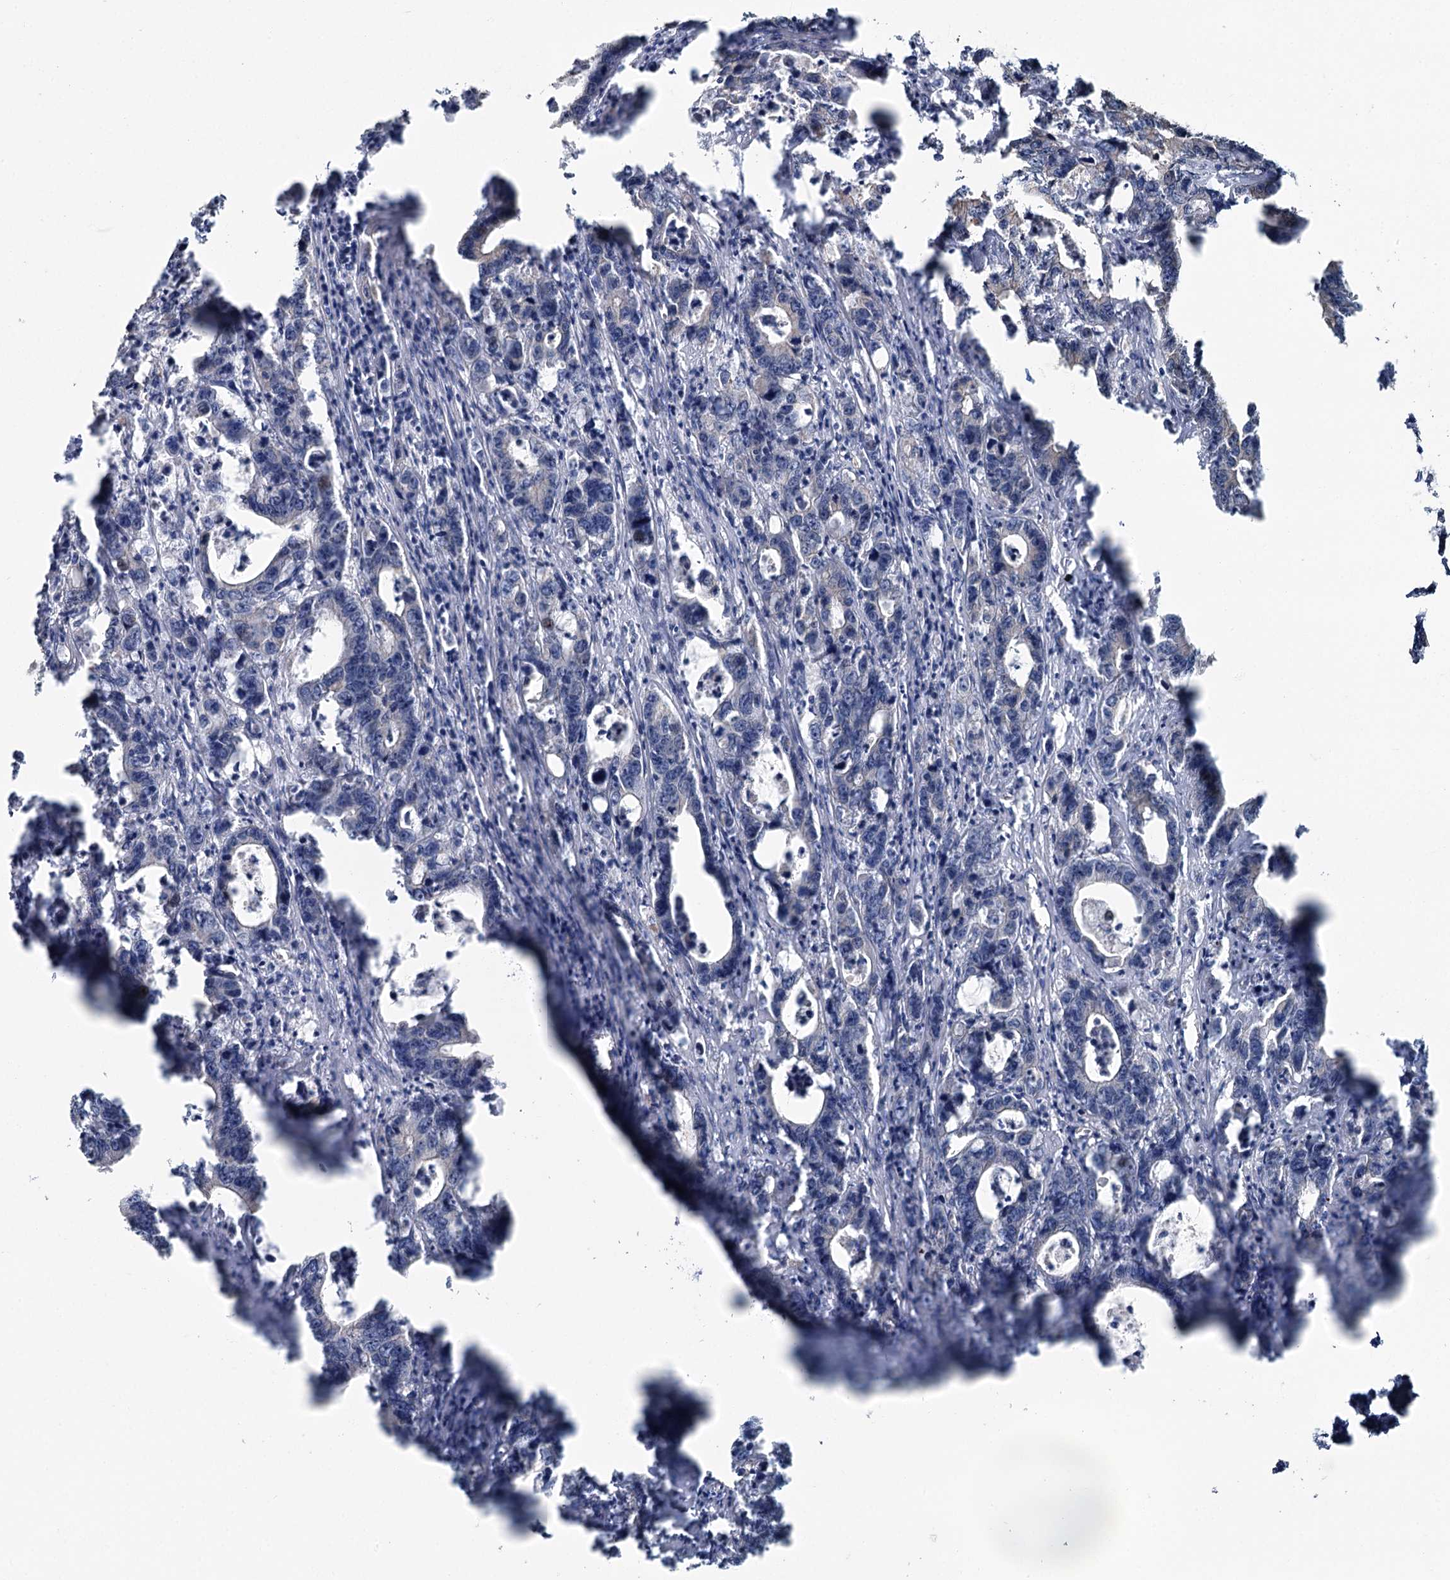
{"staining": {"intensity": "negative", "quantity": "none", "location": "none"}, "tissue": "colorectal cancer", "cell_type": "Tumor cells", "image_type": "cancer", "snomed": [{"axis": "morphology", "description": "Adenocarcinoma, NOS"}, {"axis": "topography", "description": "Colon"}], "caption": "Colorectal adenocarcinoma was stained to show a protein in brown. There is no significant staining in tumor cells.", "gene": "FAM120B", "patient": {"sex": "female", "age": 75}}